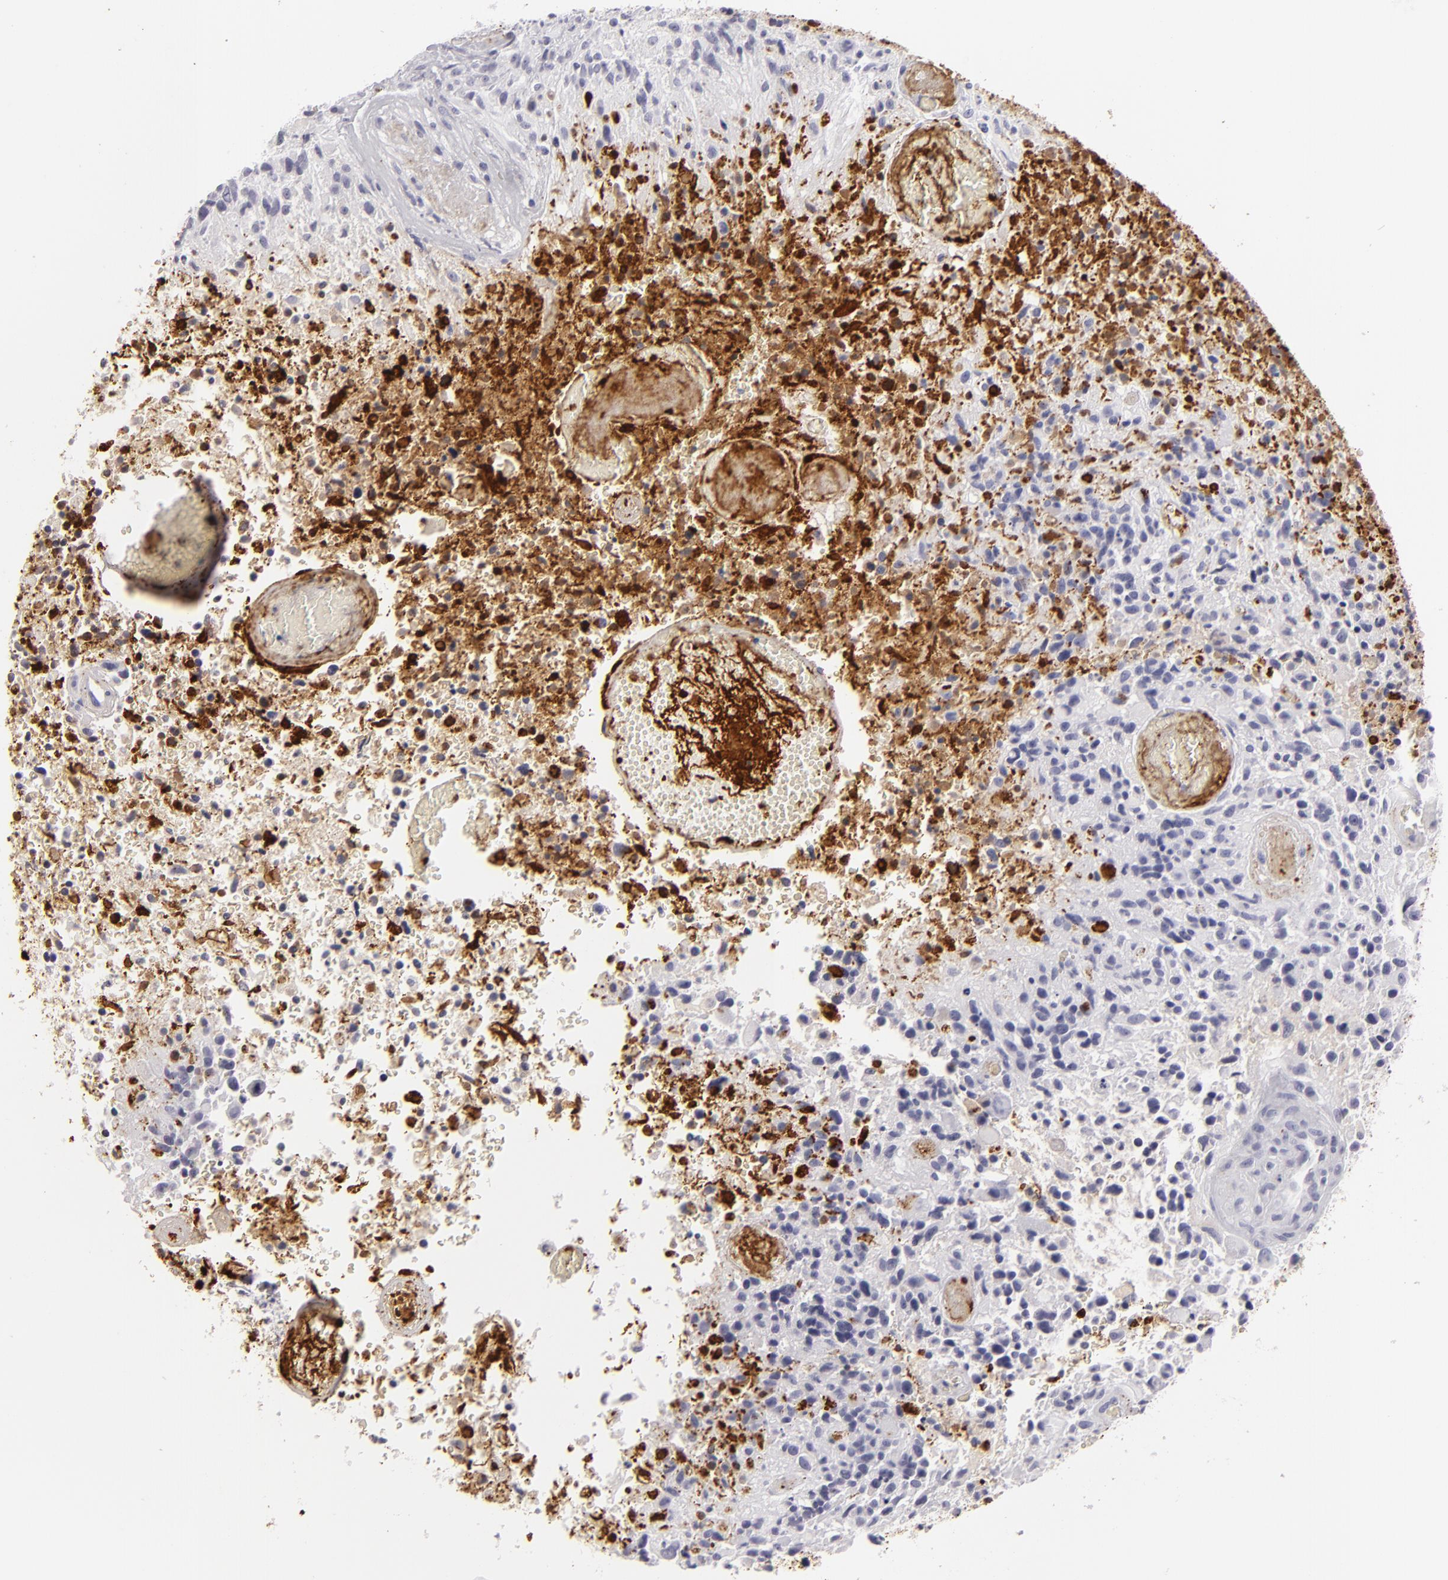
{"staining": {"intensity": "negative", "quantity": "none", "location": "none"}, "tissue": "glioma", "cell_type": "Tumor cells", "image_type": "cancer", "snomed": [{"axis": "morphology", "description": "Glioma, malignant, High grade"}, {"axis": "topography", "description": "Brain"}], "caption": "Immunohistochemical staining of glioma exhibits no significant positivity in tumor cells. Brightfield microscopy of IHC stained with DAB (brown) and hematoxylin (blue), captured at high magnification.", "gene": "C9", "patient": {"sex": "male", "age": 72}}